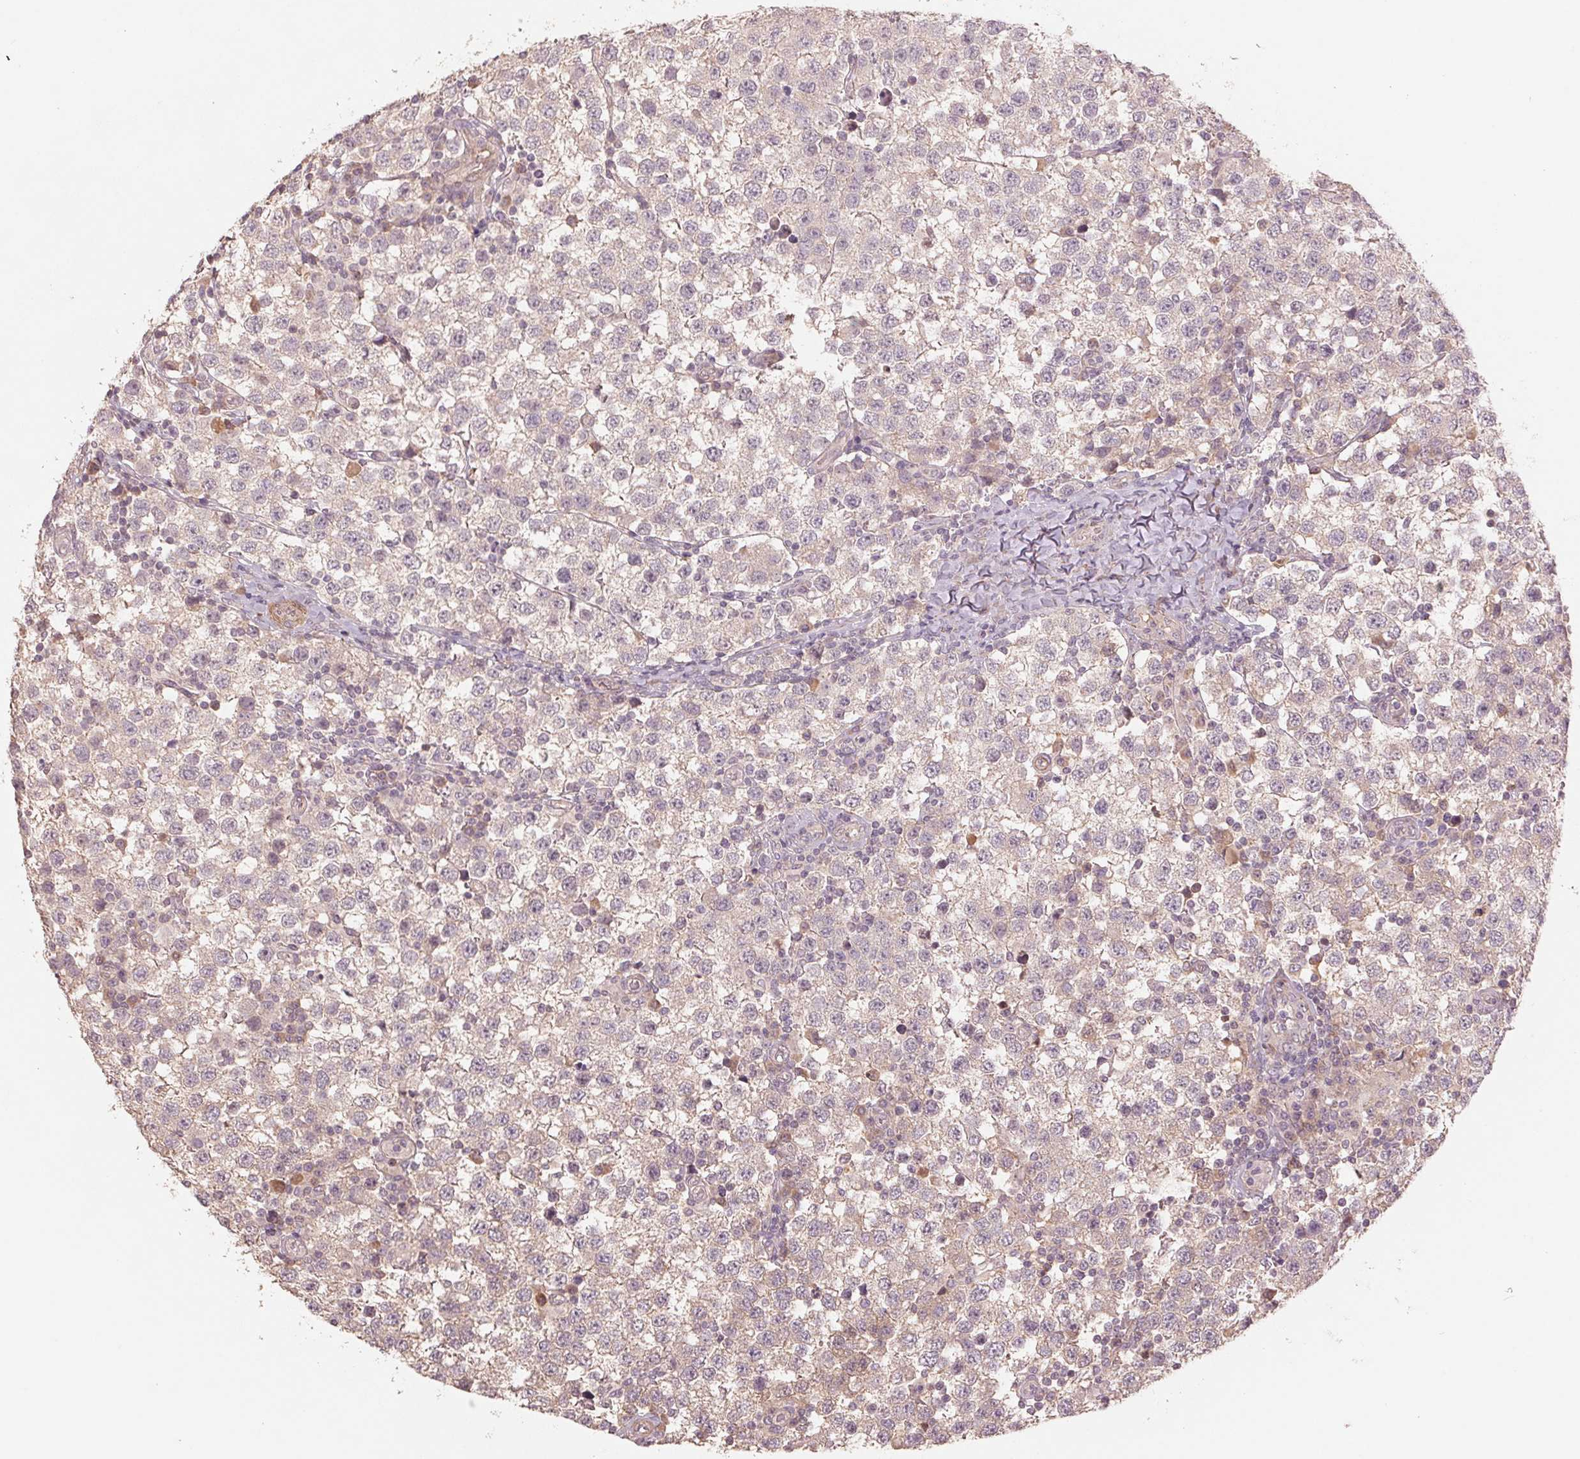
{"staining": {"intensity": "negative", "quantity": "none", "location": "none"}, "tissue": "testis cancer", "cell_type": "Tumor cells", "image_type": "cancer", "snomed": [{"axis": "morphology", "description": "Seminoma, NOS"}, {"axis": "topography", "description": "Testis"}], "caption": "Immunohistochemical staining of testis seminoma reveals no significant expression in tumor cells. The staining is performed using DAB brown chromogen with nuclei counter-stained in using hematoxylin.", "gene": "PPIA", "patient": {"sex": "male", "age": 34}}